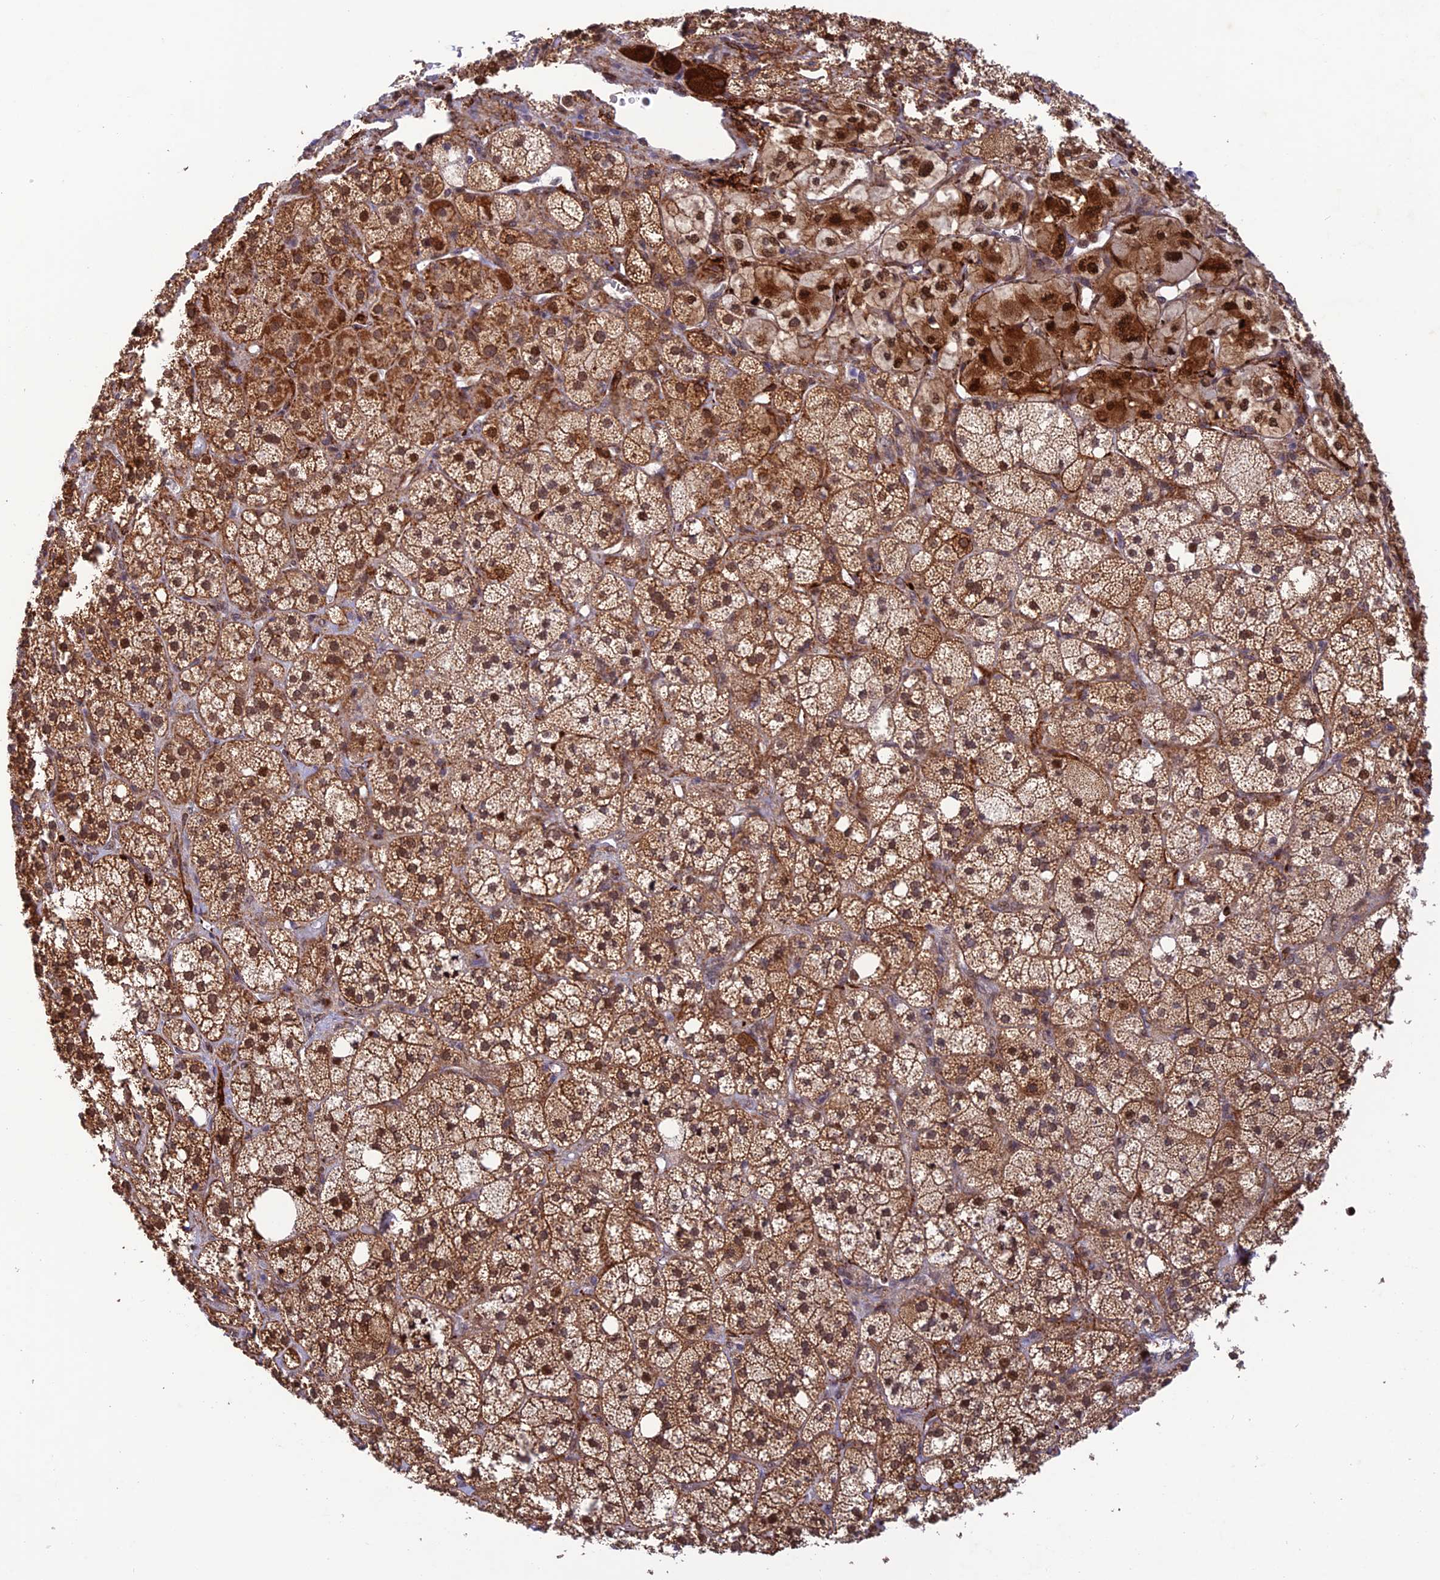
{"staining": {"intensity": "strong", "quantity": ">75%", "location": "cytoplasmic/membranous"}, "tissue": "adrenal gland", "cell_type": "Glandular cells", "image_type": "normal", "snomed": [{"axis": "morphology", "description": "Normal tissue, NOS"}, {"axis": "topography", "description": "Adrenal gland"}], "caption": "Glandular cells exhibit high levels of strong cytoplasmic/membranous positivity in approximately >75% of cells in normal adrenal gland. (DAB IHC, brown staining for protein, blue staining for nuclei).", "gene": "WDR55", "patient": {"sex": "male", "age": 61}}